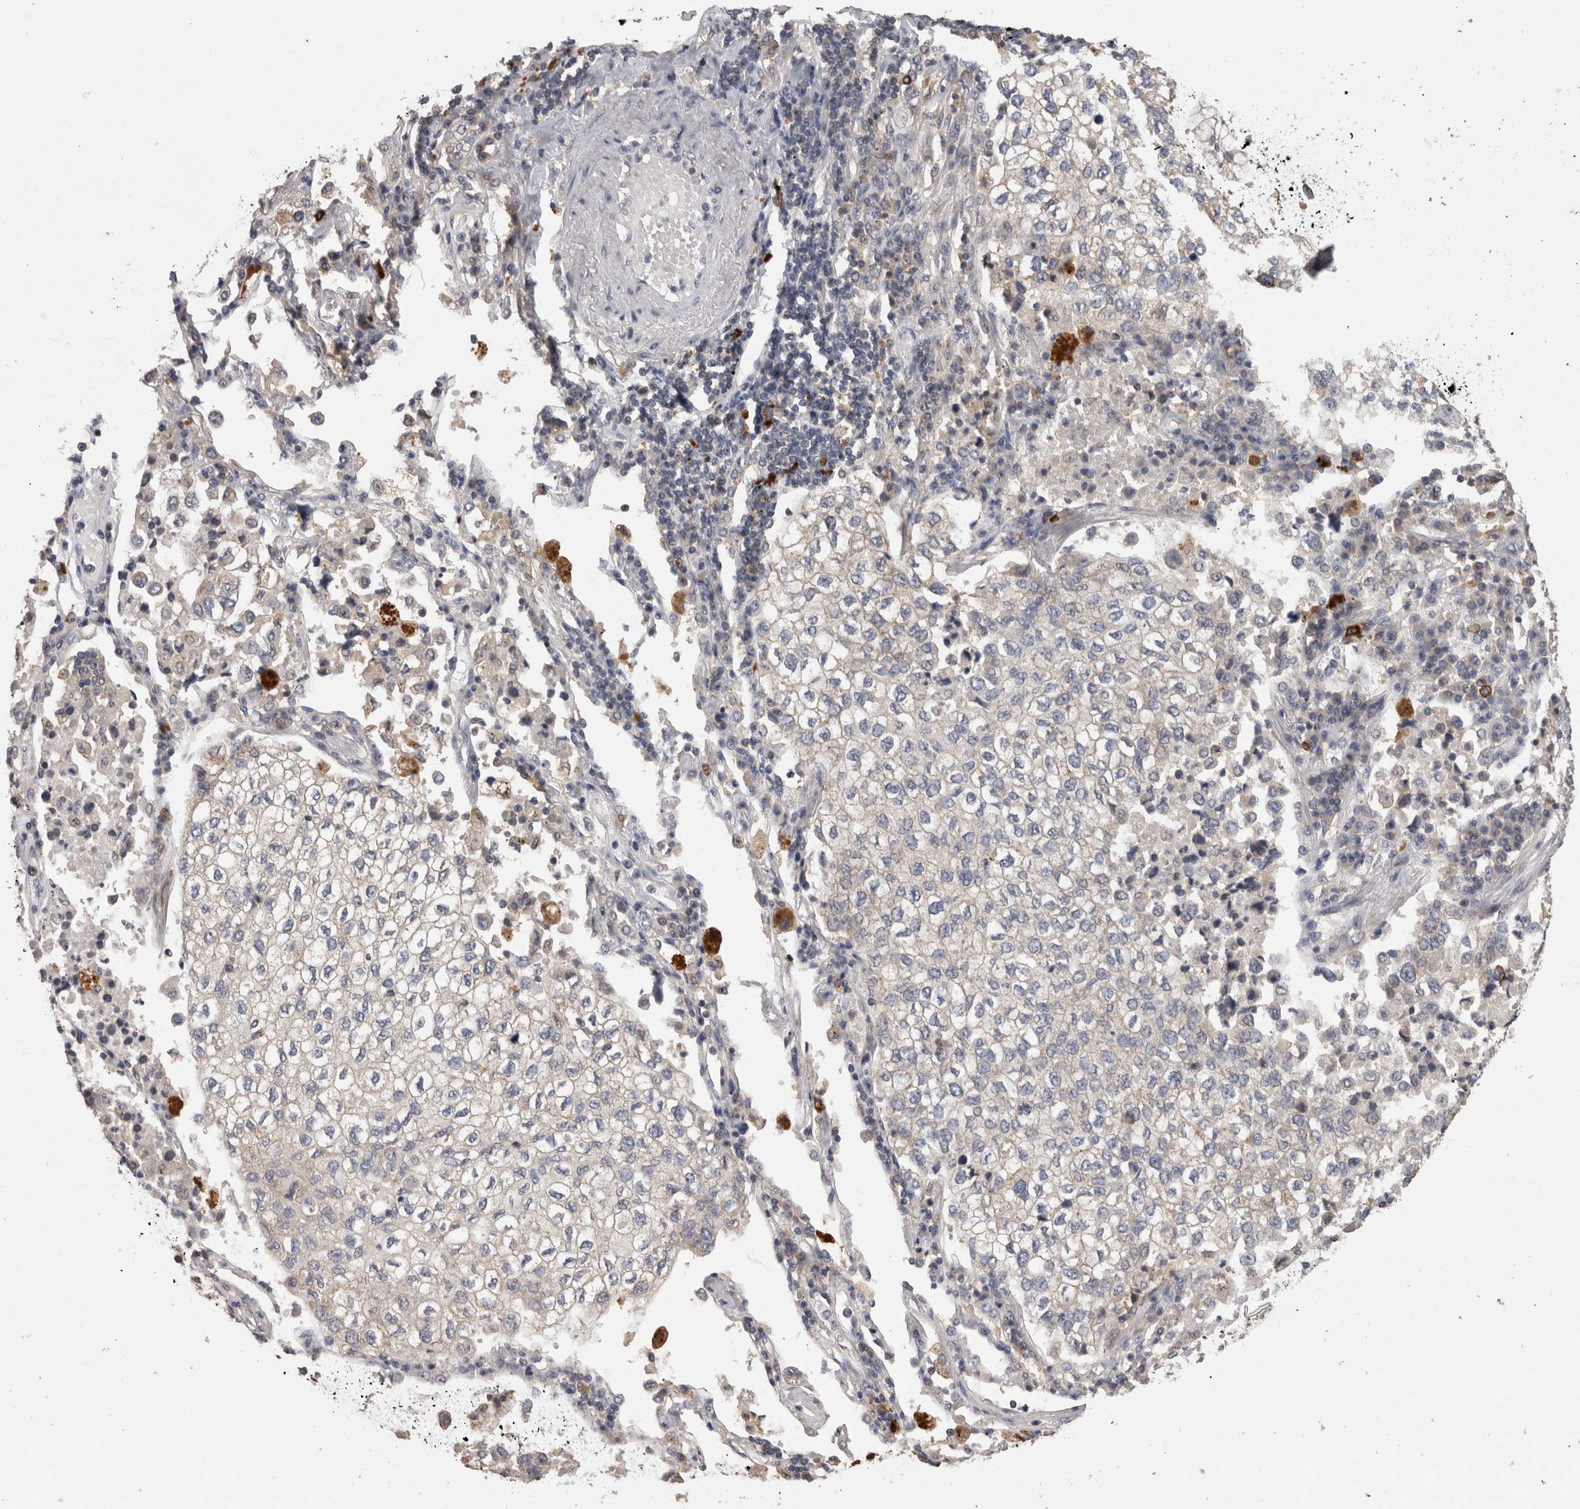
{"staining": {"intensity": "negative", "quantity": "none", "location": "none"}, "tissue": "lung cancer", "cell_type": "Tumor cells", "image_type": "cancer", "snomed": [{"axis": "morphology", "description": "Adenocarcinoma, NOS"}, {"axis": "topography", "description": "Lung"}], "caption": "This is a photomicrograph of IHC staining of lung cancer (adenocarcinoma), which shows no expression in tumor cells.", "gene": "PCM1", "patient": {"sex": "male", "age": 63}}